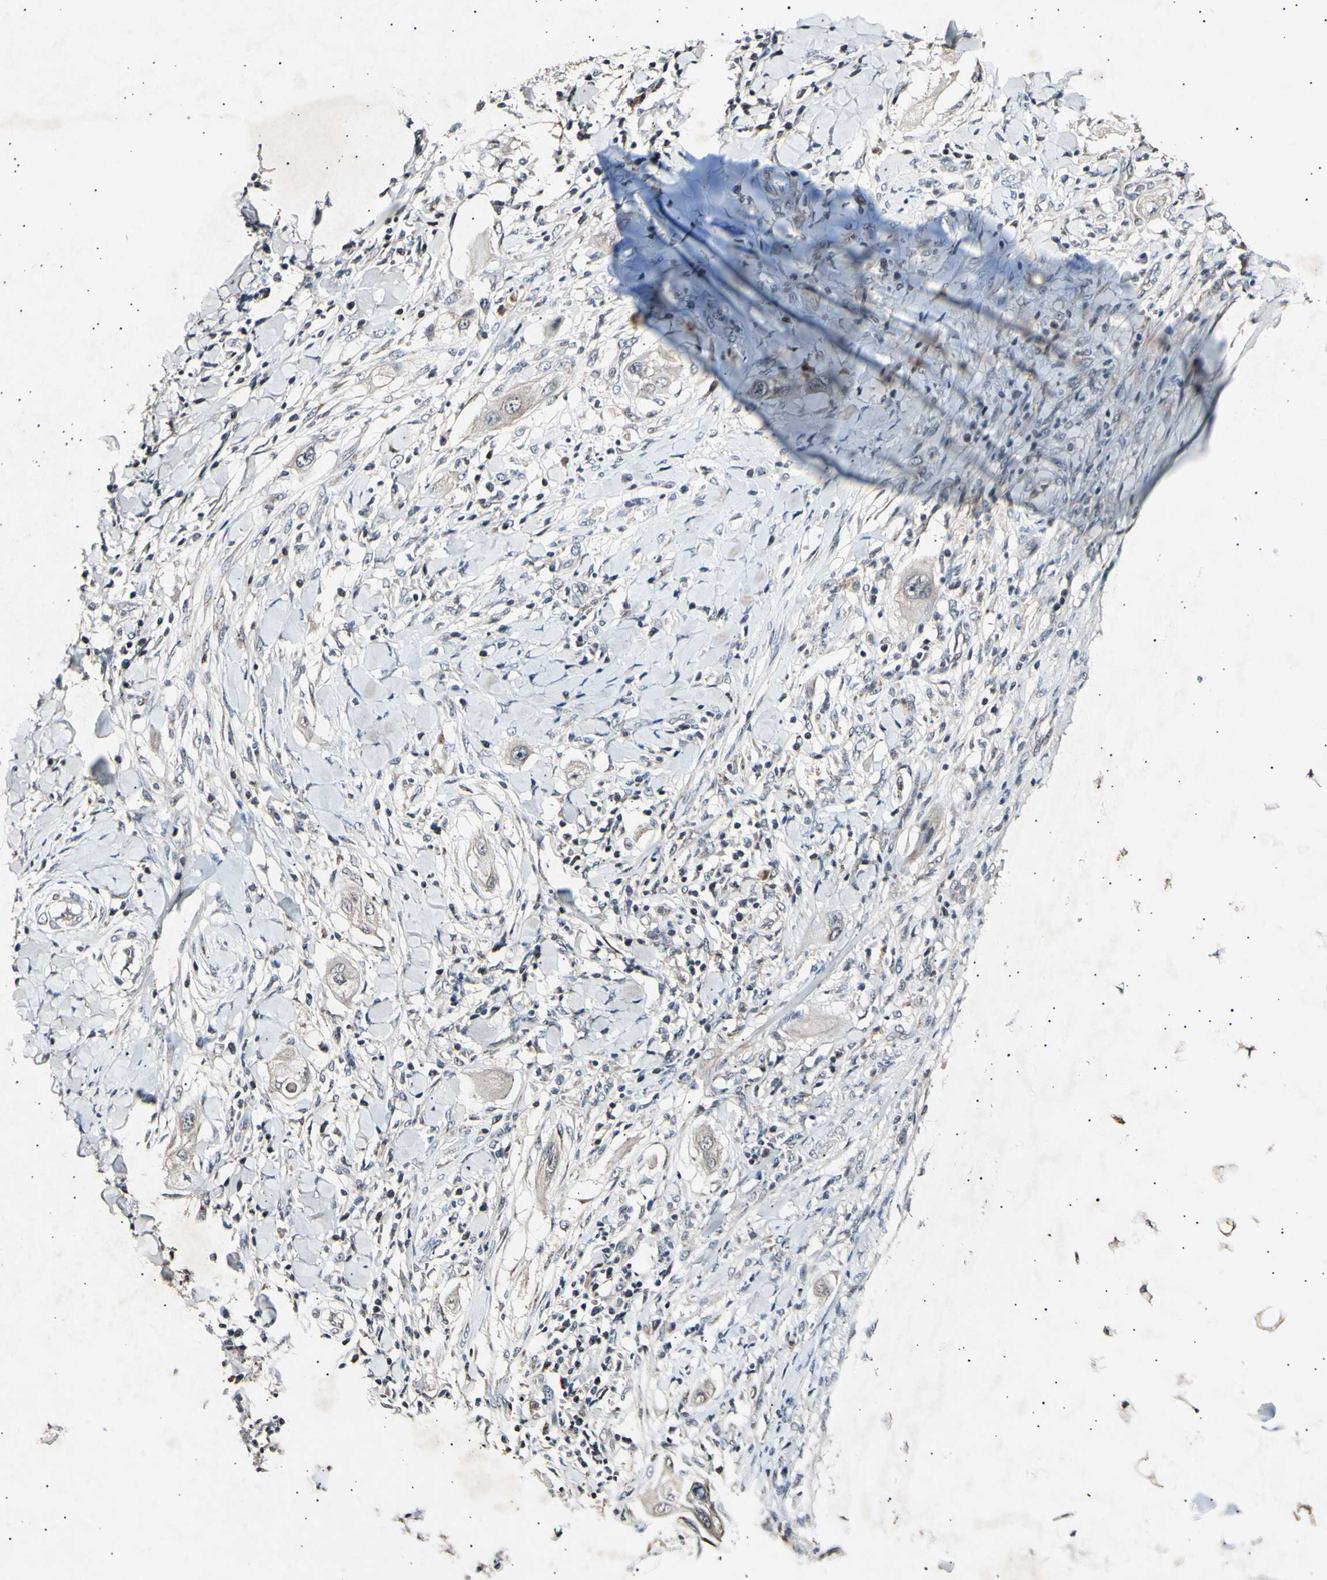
{"staining": {"intensity": "negative", "quantity": "none", "location": "none"}, "tissue": "lung cancer", "cell_type": "Tumor cells", "image_type": "cancer", "snomed": [{"axis": "morphology", "description": "Squamous cell carcinoma, NOS"}, {"axis": "topography", "description": "Lung"}], "caption": "This is an immunohistochemistry (IHC) image of human squamous cell carcinoma (lung). There is no staining in tumor cells.", "gene": "ADCY3", "patient": {"sex": "female", "age": 47}}